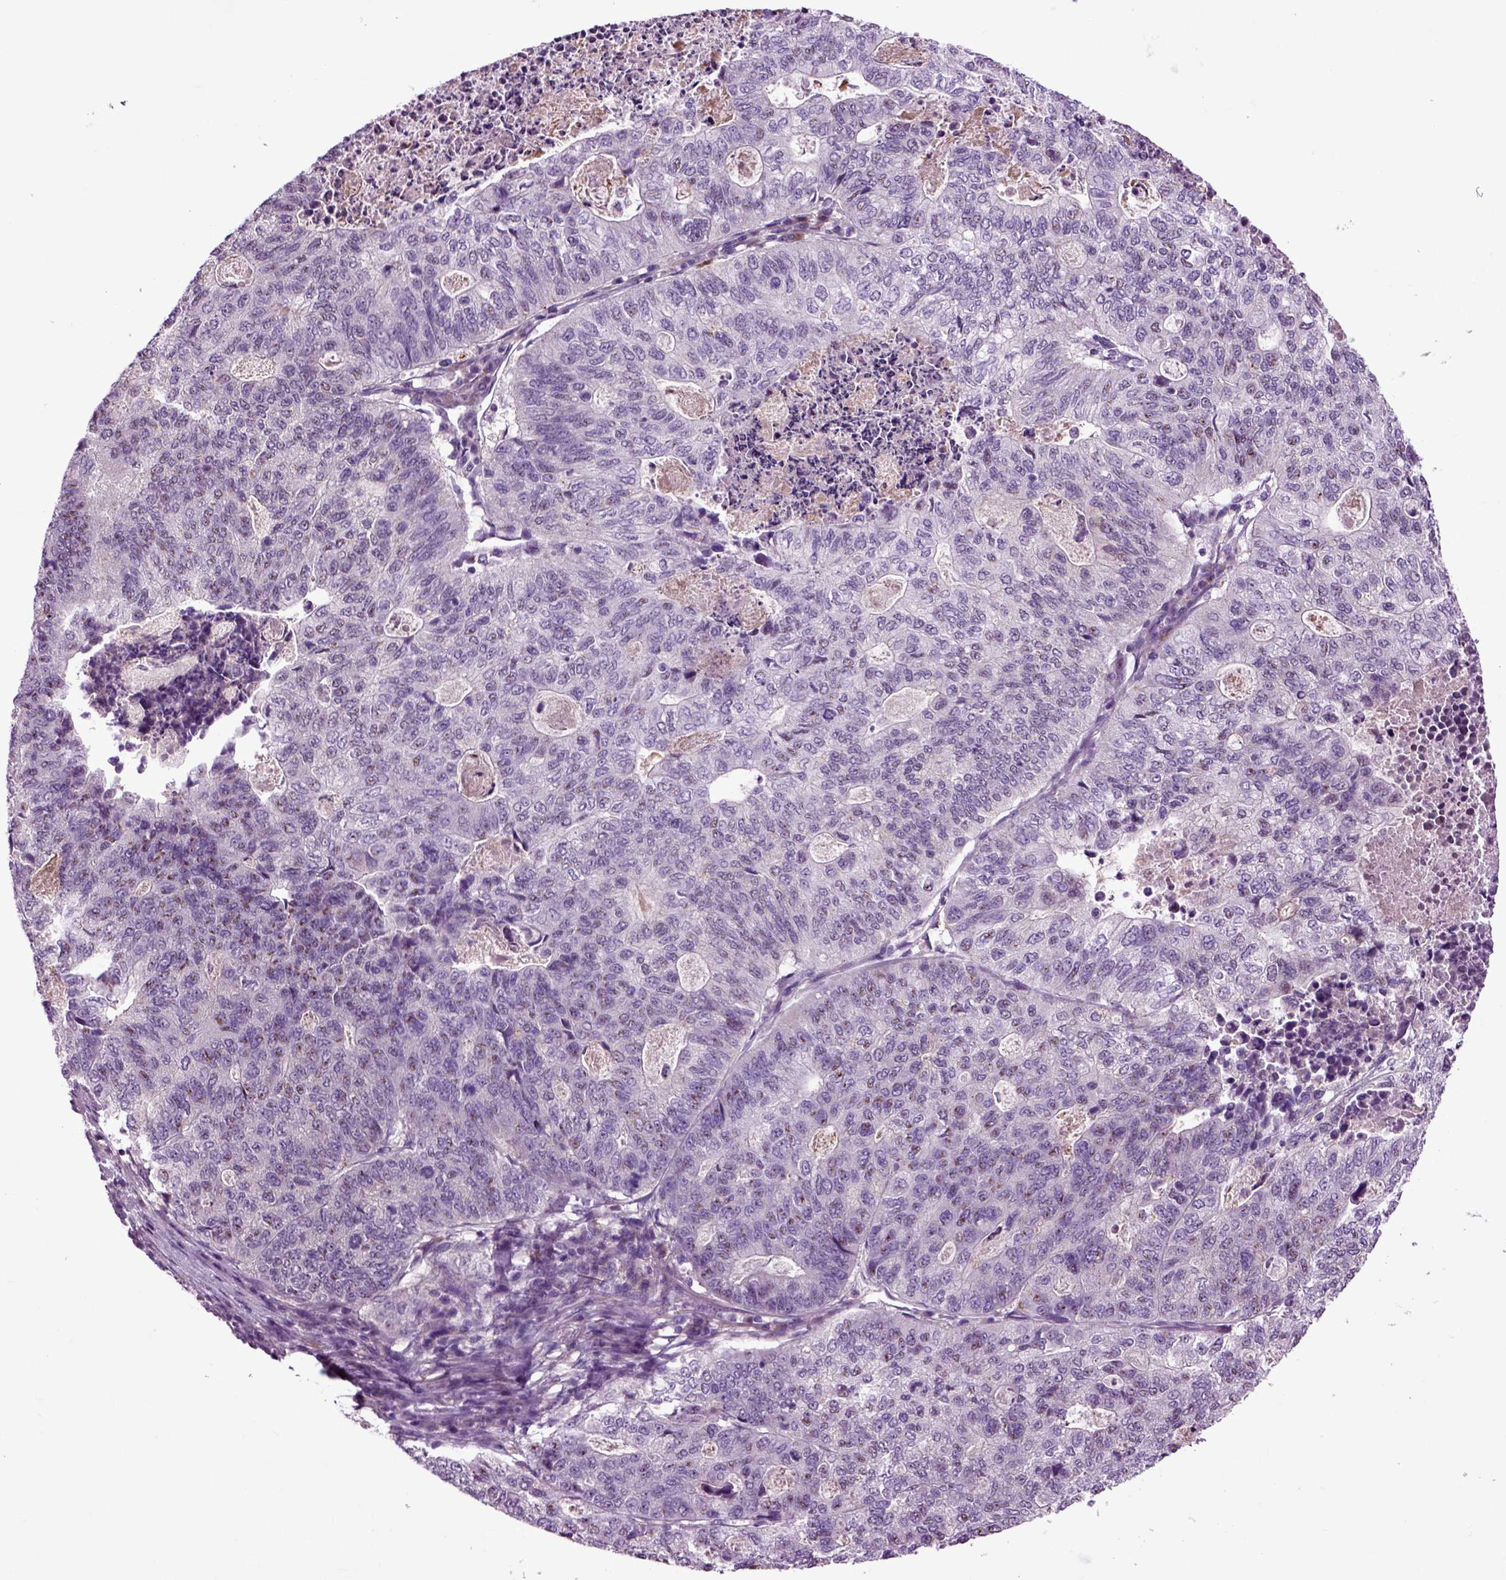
{"staining": {"intensity": "negative", "quantity": "none", "location": "none"}, "tissue": "stomach cancer", "cell_type": "Tumor cells", "image_type": "cancer", "snomed": [{"axis": "morphology", "description": "Adenocarcinoma, NOS"}, {"axis": "topography", "description": "Stomach, upper"}], "caption": "High power microscopy photomicrograph of an immunohistochemistry (IHC) histopathology image of stomach cancer, revealing no significant staining in tumor cells. The staining was performed using DAB (3,3'-diaminobenzidine) to visualize the protein expression in brown, while the nuclei were stained in blue with hematoxylin (Magnification: 20x).", "gene": "SPON1", "patient": {"sex": "female", "age": 67}}